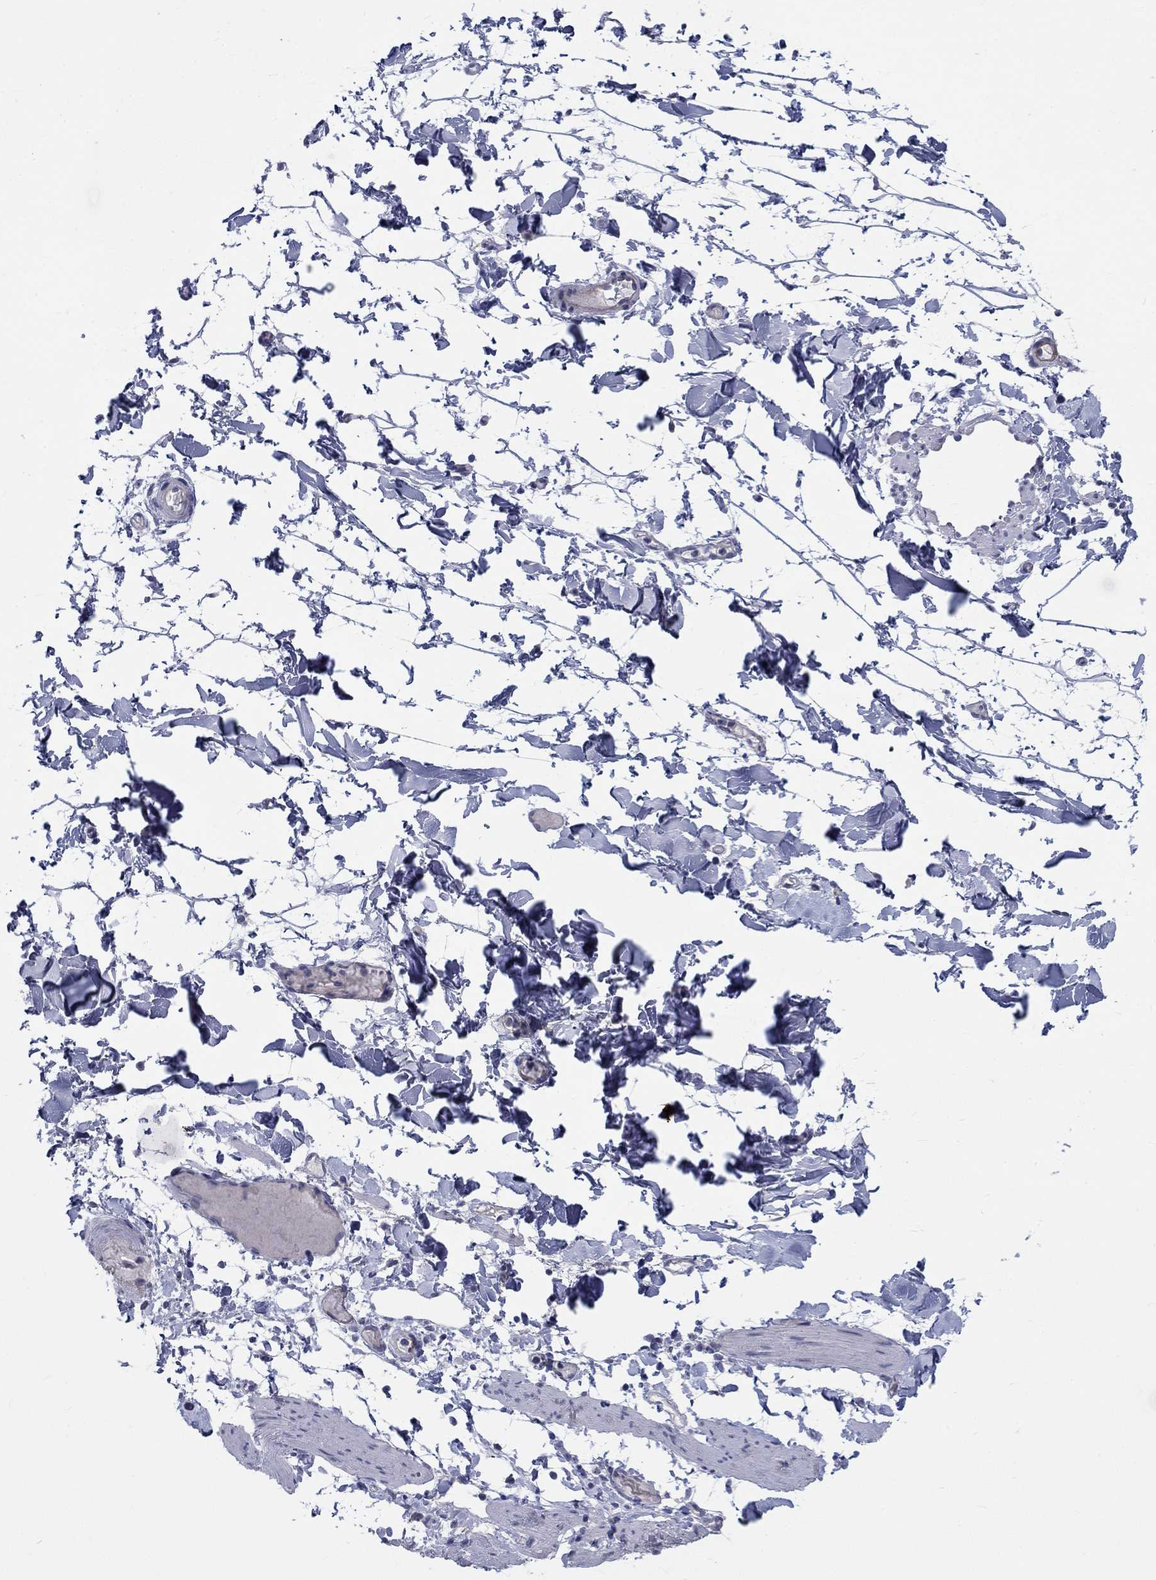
{"staining": {"intensity": "negative", "quantity": "none", "location": "none"}, "tissue": "adipose tissue", "cell_type": "Adipocytes", "image_type": "normal", "snomed": [{"axis": "morphology", "description": "Normal tissue, NOS"}, {"axis": "topography", "description": "Gallbladder"}, {"axis": "topography", "description": "Peripheral nerve tissue"}], "caption": "The histopathology image displays no significant expression in adipocytes of adipose tissue.", "gene": "EGFLAM", "patient": {"sex": "female", "age": 45}}